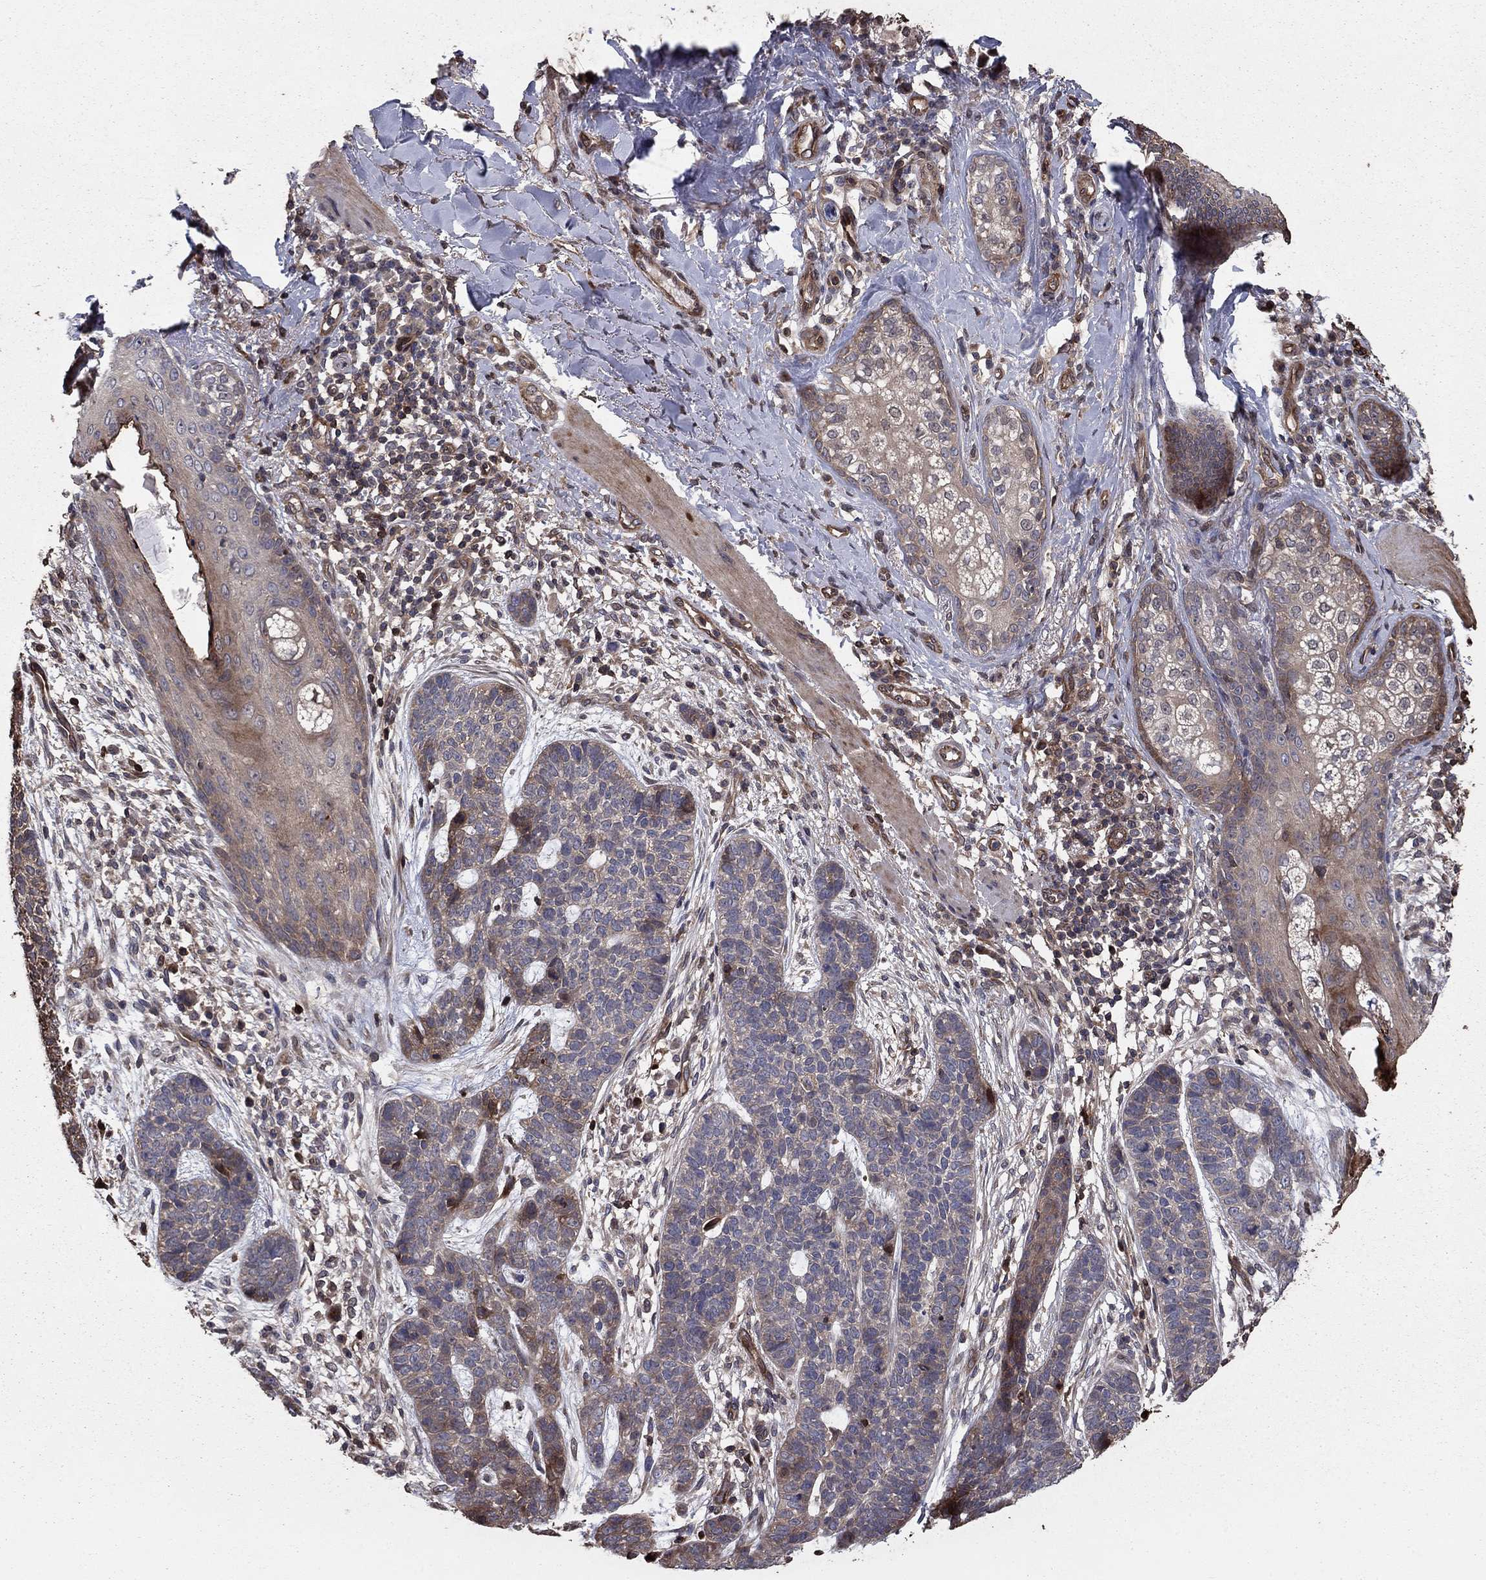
{"staining": {"intensity": "negative", "quantity": "none", "location": "none"}, "tissue": "skin cancer", "cell_type": "Tumor cells", "image_type": "cancer", "snomed": [{"axis": "morphology", "description": "Squamous cell carcinoma, NOS"}, {"axis": "topography", "description": "Skin"}], "caption": "Immunohistochemistry image of neoplastic tissue: human skin cancer (squamous cell carcinoma) stained with DAB (3,3'-diaminobenzidine) displays no significant protein staining in tumor cells. Brightfield microscopy of IHC stained with DAB (3,3'-diaminobenzidine) (brown) and hematoxylin (blue), captured at high magnification.", "gene": "GYG1", "patient": {"sex": "male", "age": 88}}